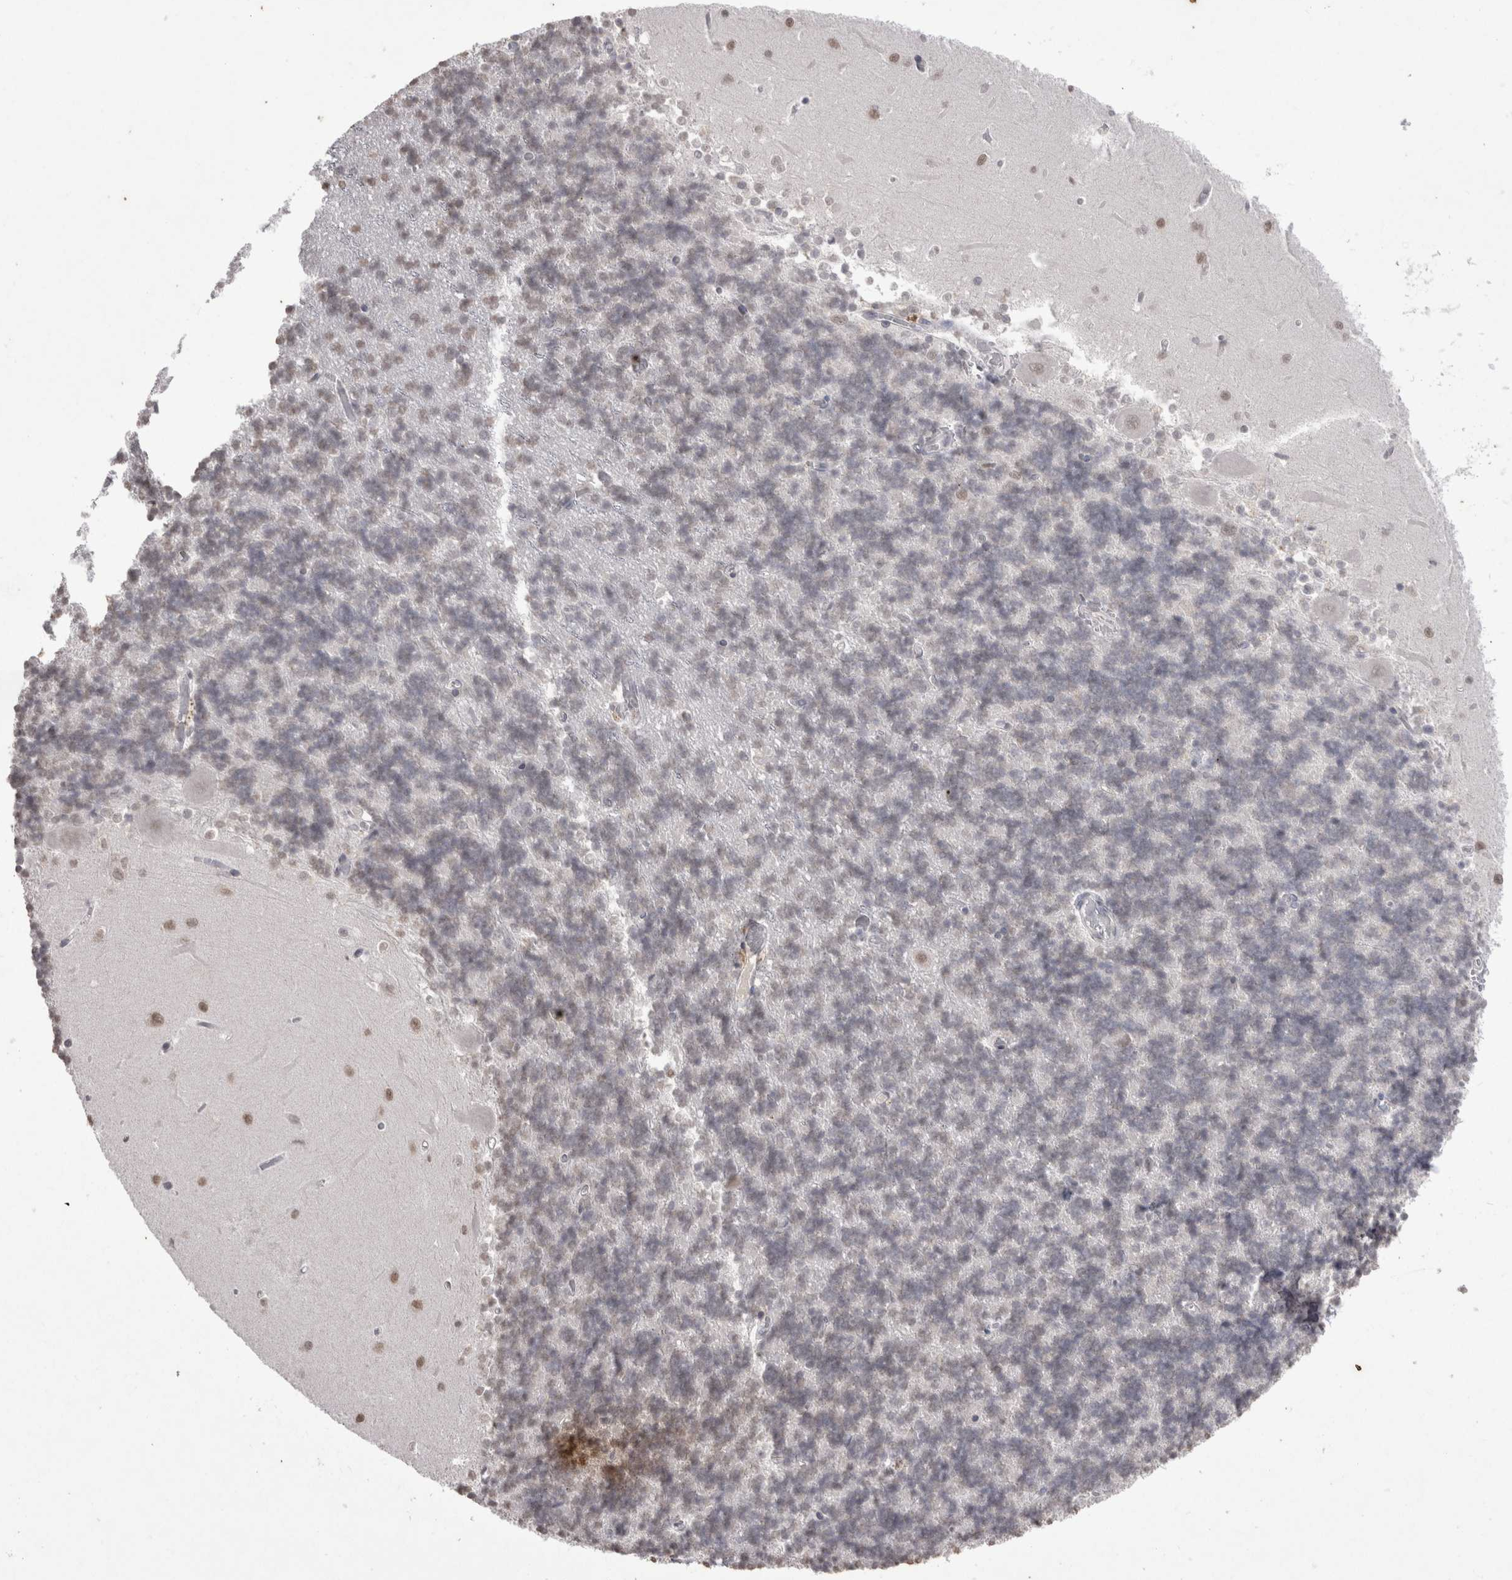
{"staining": {"intensity": "negative", "quantity": "none", "location": "none"}, "tissue": "cerebellum", "cell_type": "Cells in granular layer", "image_type": "normal", "snomed": [{"axis": "morphology", "description": "Normal tissue, NOS"}, {"axis": "topography", "description": "Cerebellum"}], "caption": "DAB (3,3'-diaminobenzidine) immunohistochemical staining of benign human cerebellum exhibits no significant staining in cells in granular layer. (Stains: DAB IHC with hematoxylin counter stain, Microscopy: brightfield microscopy at high magnification).", "gene": "DDX4", "patient": {"sex": "male", "age": 37}}